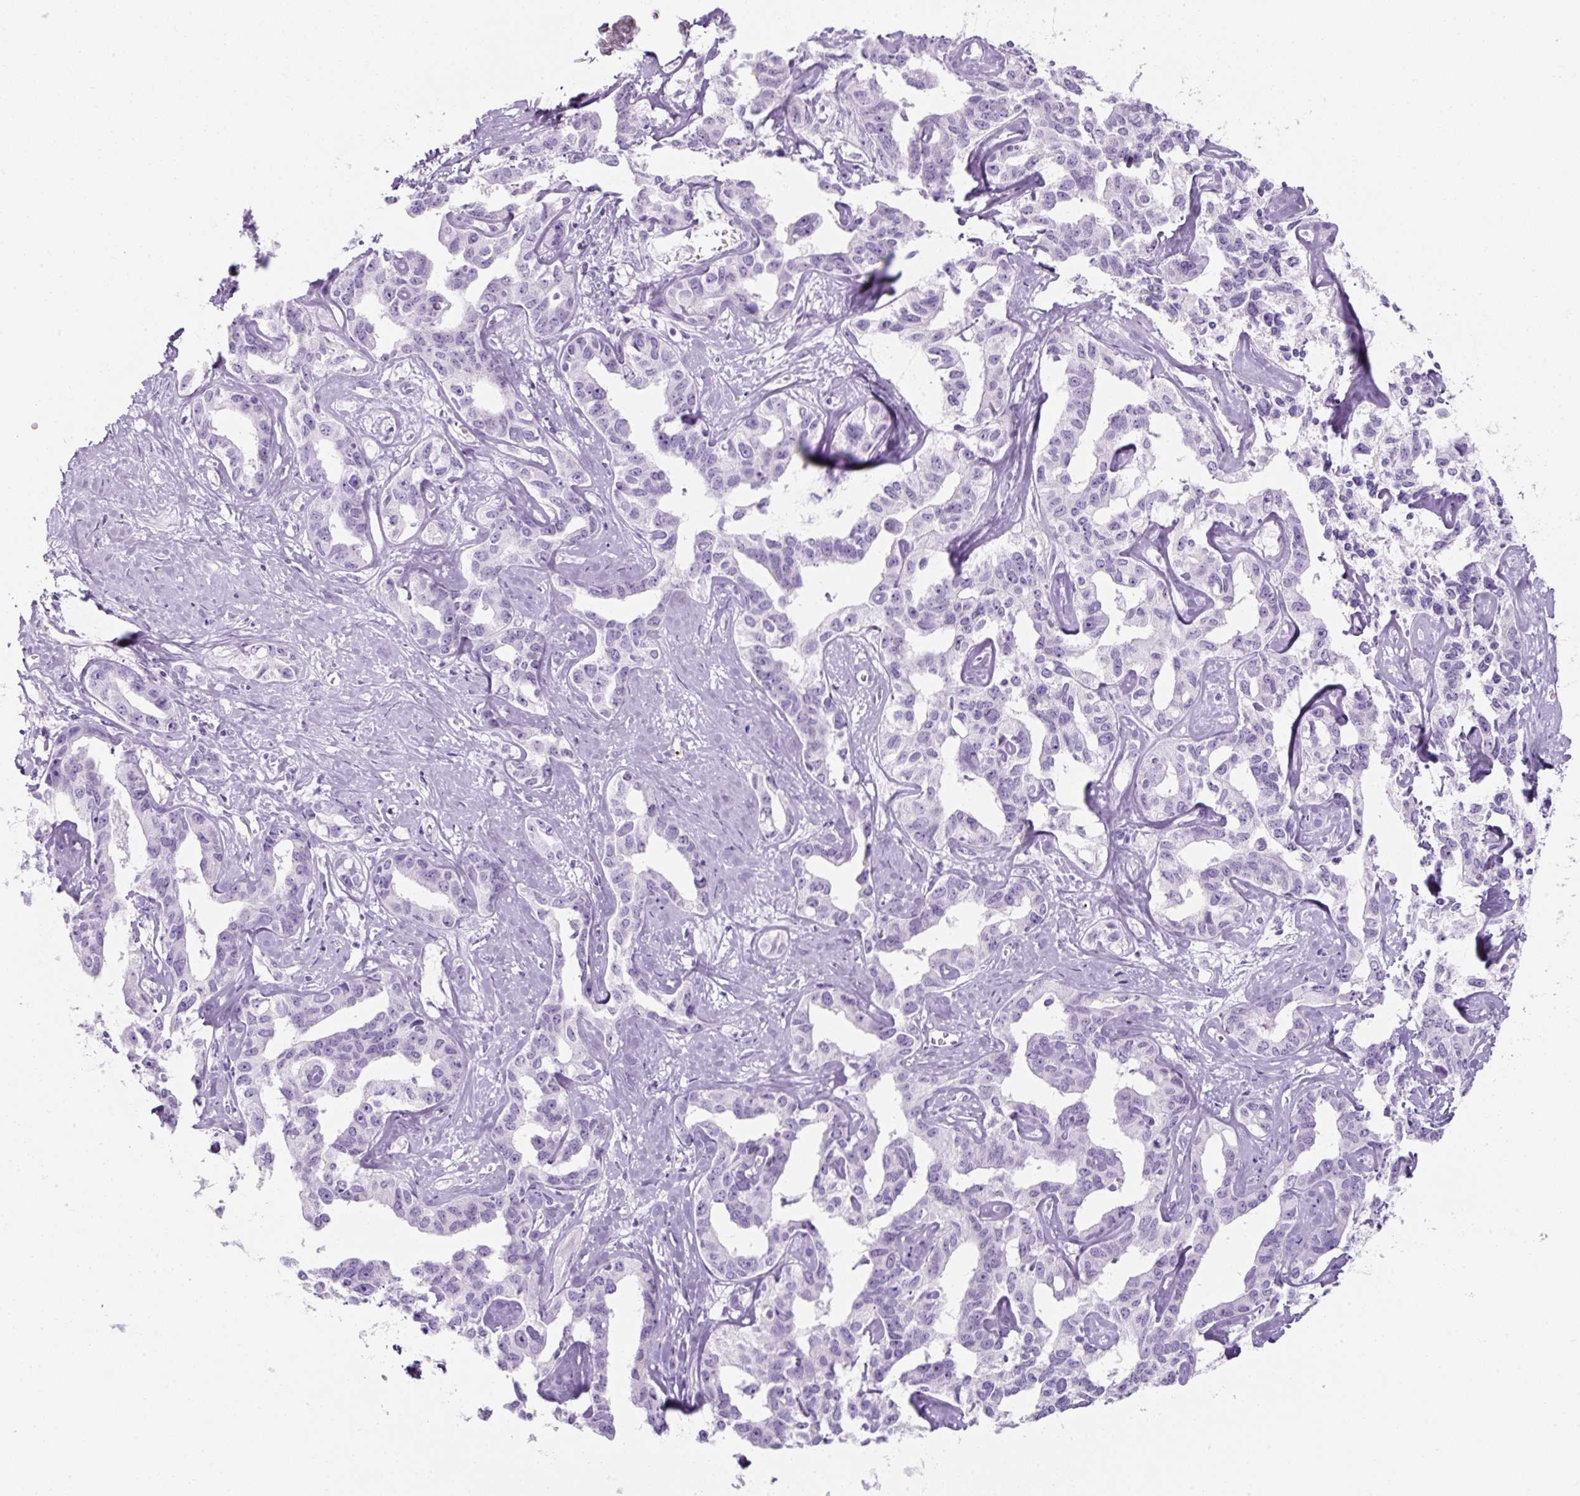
{"staining": {"intensity": "negative", "quantity": "none", "location": "none"}, "tissue": "liver cancer", "cell_type": "Tumor cells", "image_type": "cancer", "snomed": [{"axis": "morphology", "description": "Cholangiocarcinoma"}, {"axis": "topography", "description": "Liver"}], "caption": "This histopathology image is of liver cholangiocarcinoma stained with IHC to label a protein in brown with the nuclei are counter-stained blue. There is no positivity in tumor cells. (Stains: DAB immunohistochemistry (IHC) with hematoxylin counter stain, Microscopy: brightfield microscopy at high magnification).", "gene": "PF4V1", "patient": {"sex": "male", "age": 59}}